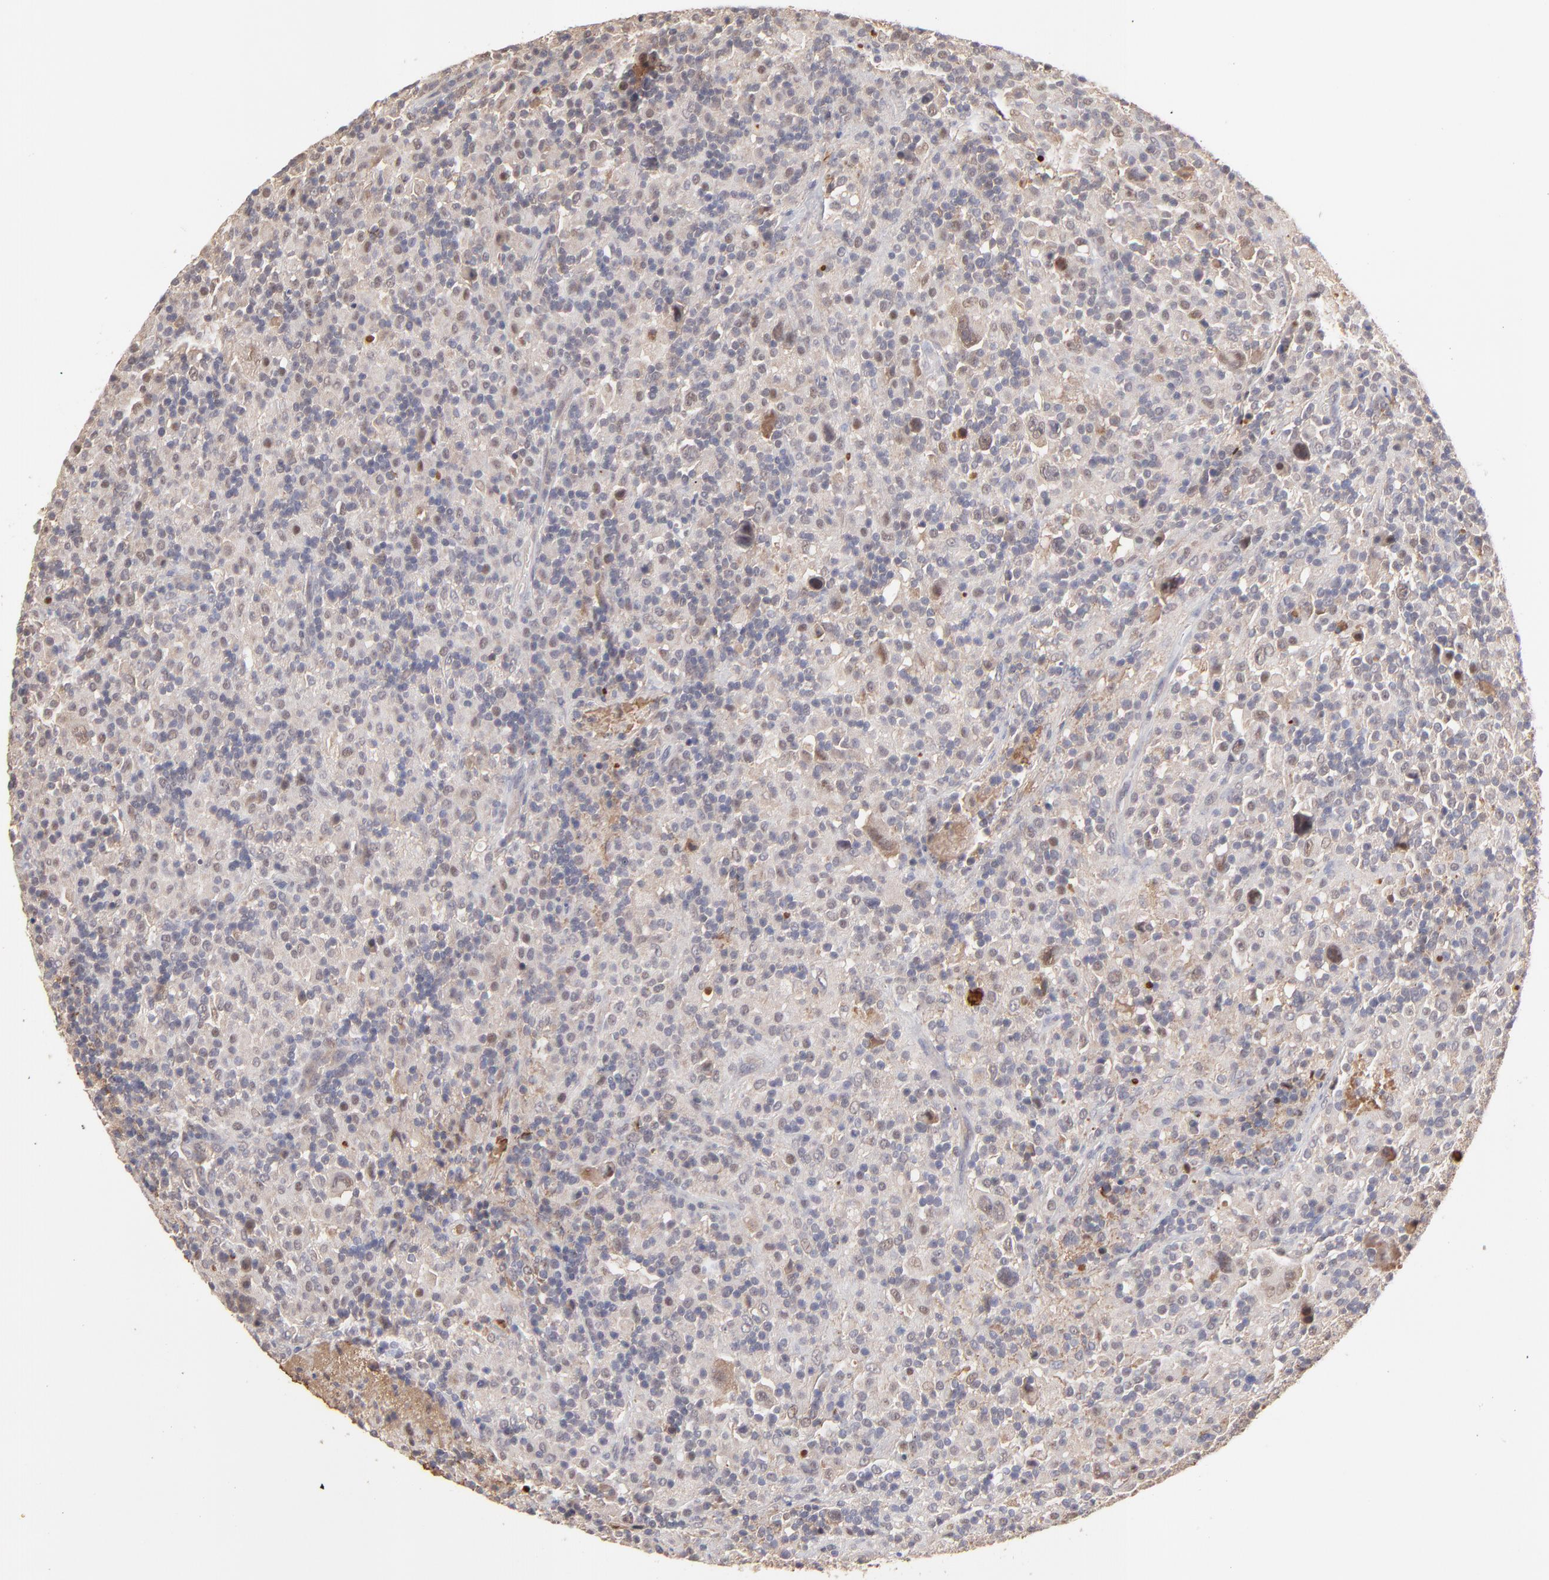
{"staining": {"intensity": "weak", "quantity": "<25%", "location": "nuclear"}, "tissue": "lymphoma", "cell_type": "Tumor cells", "image_type": "cancer", "snomed": [{"axis": "morphology", "description": "Hodgkin's disease, NOS"}, {"axis": "topography", "description": "Lymph node"}], "caption": "Histopathology image shows no protein expression in tumor cells of lymphoma tissue.", "gene": "PSMD14", "patient": {"sex": "male", "age": 46}}